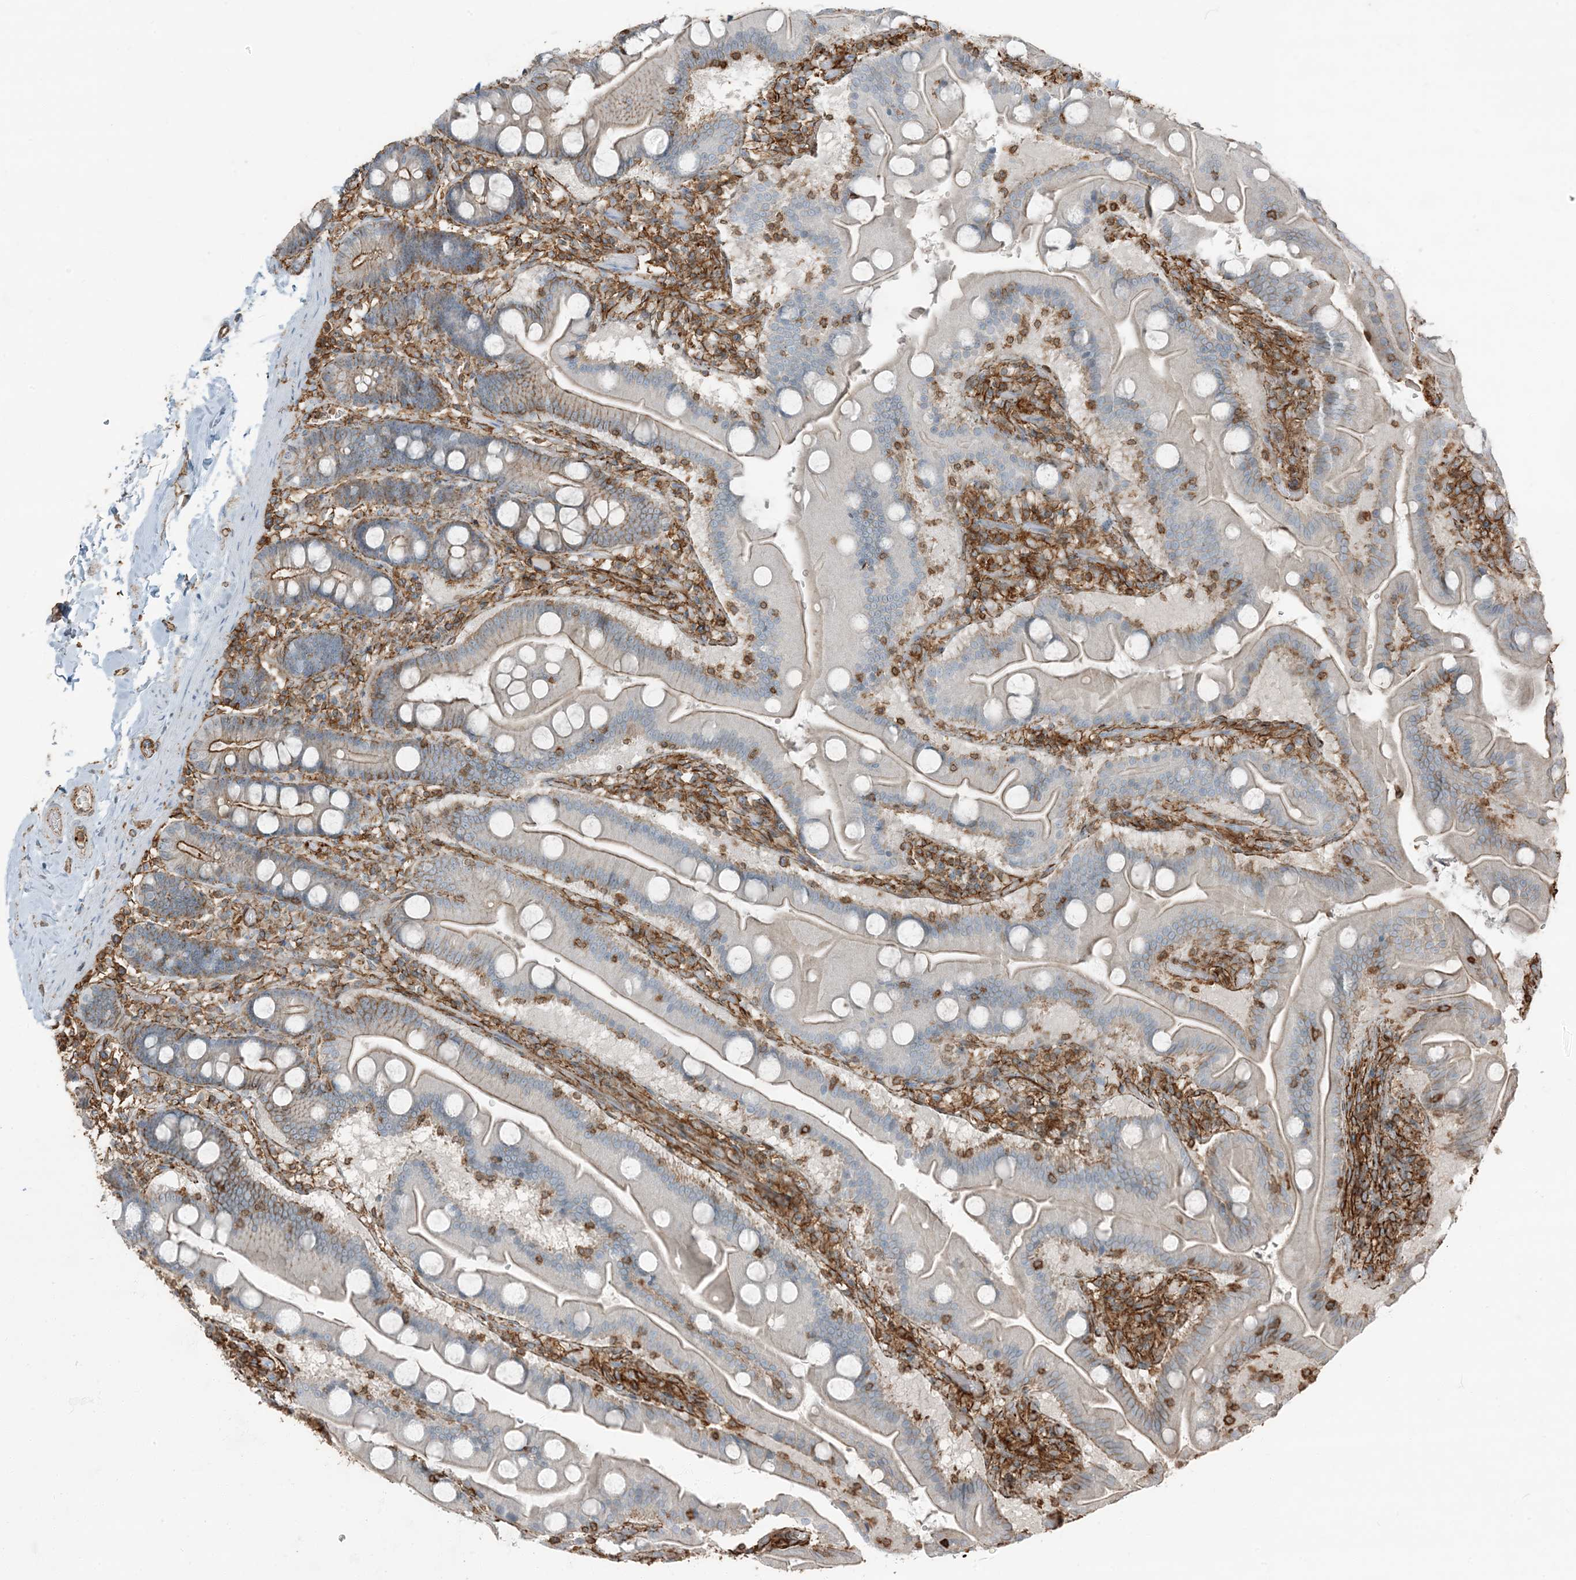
{"staining": {"intensity": "moderate", "quantity": "25%-75%", "location": "cytoplasmic/membranous"}, "tissue": "duodenum", "cell_type": "Glandular cells", "image_type": "normal", "snomed": [{"axis": "morphology", "description": "Normal tissue, NOS"}, {"axis": "topography", "description": "Duodenum"}], "caption": "IHC of unremarkable human duodenum shows medium levels of moderate cytoplasmic/membranous staining in approximately 25%-75% of glandular cells.", "gene": "APOBEC3C", "patient": {"sex": "male", "age": 55}}